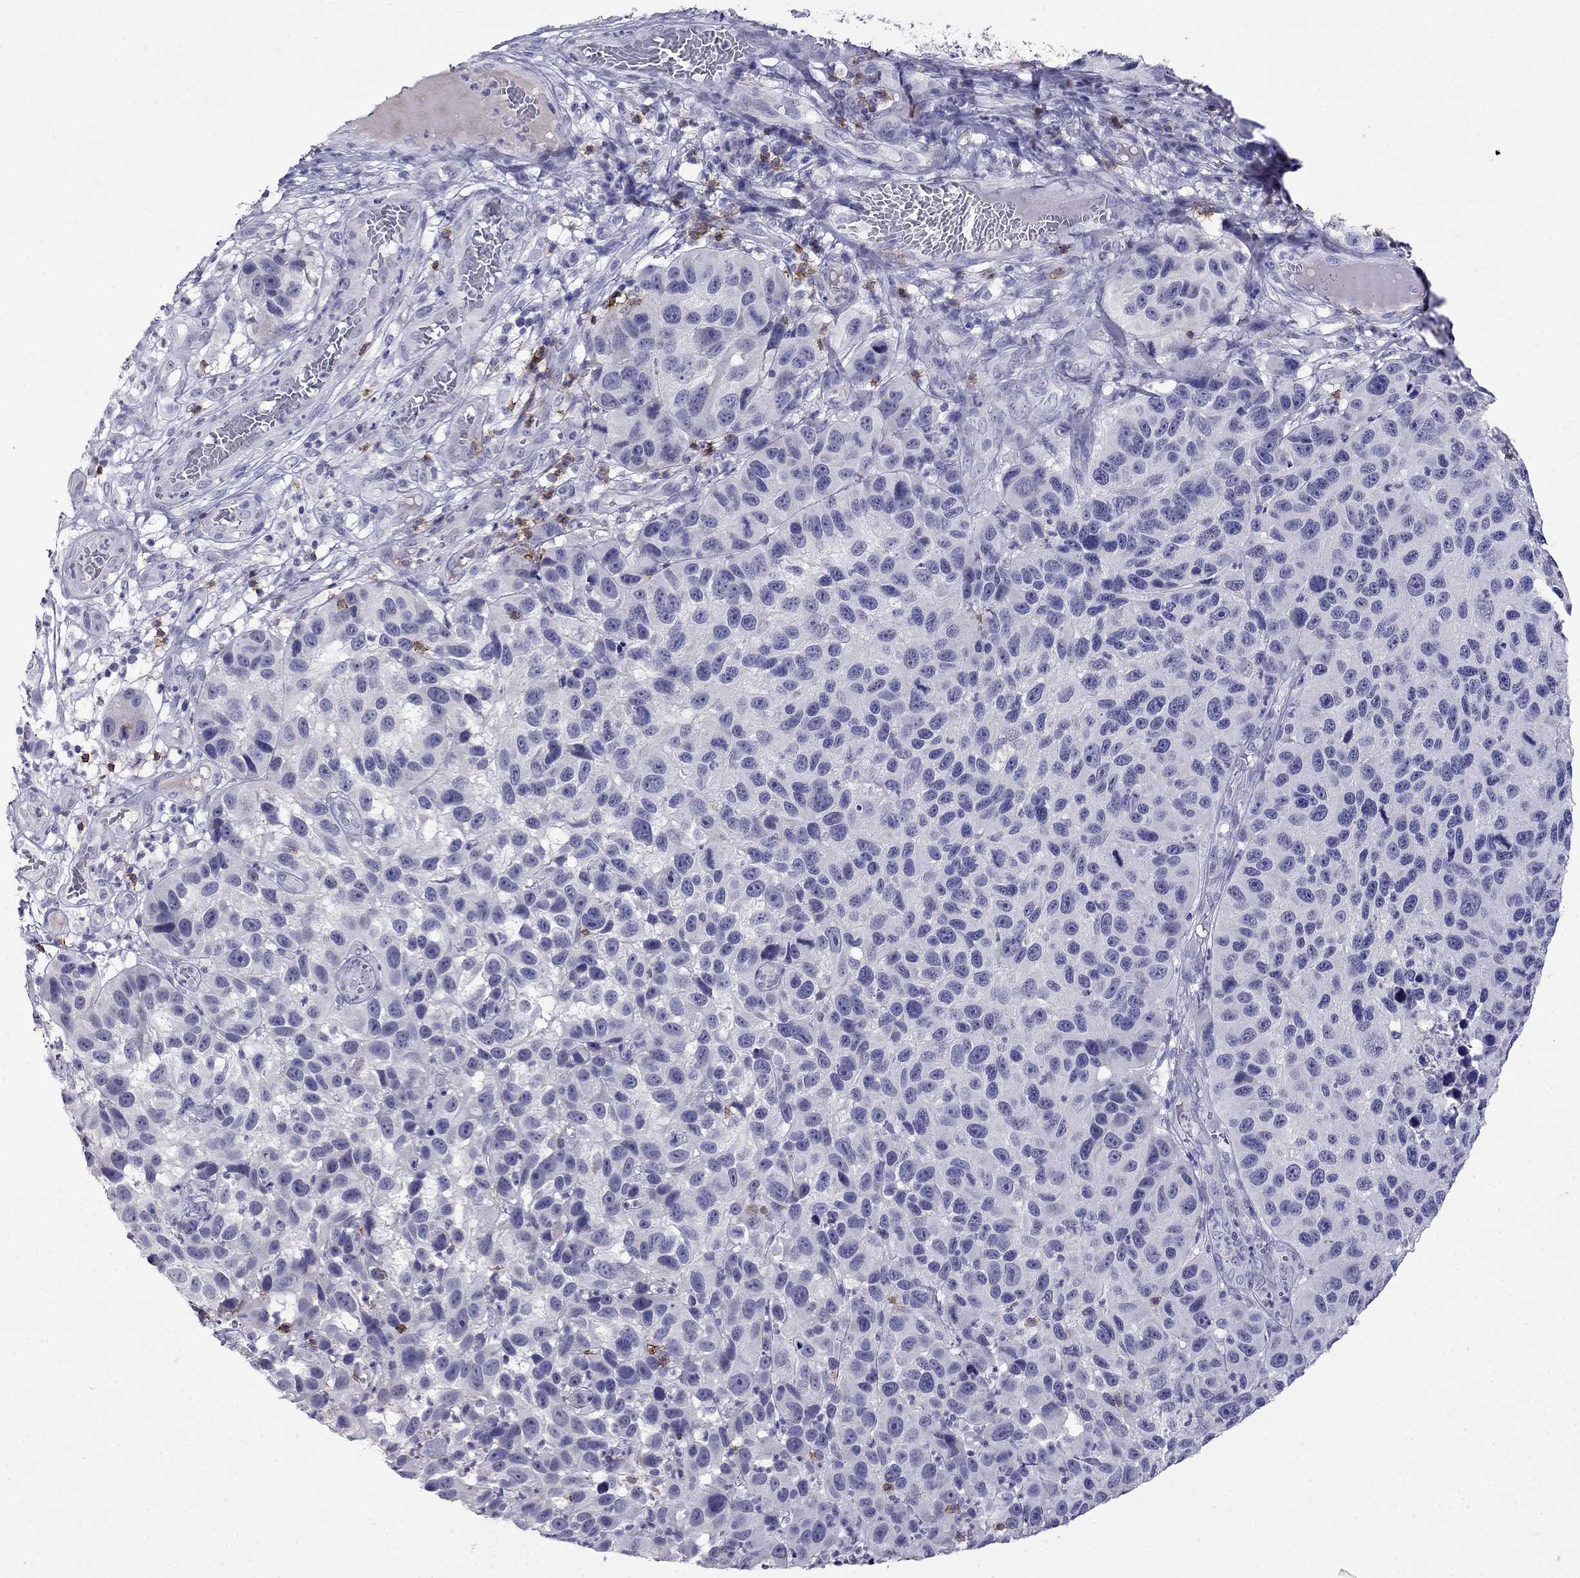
{"staining": {"intensity": "negative", "quantity": "none", "location": "none"}, "tissue": "melanoma", "cell_type": "Tumor cells", "image_type": "cancer", "snomed": [{"axis": "morphology", "description": "Malignant melanoma, NOS"}, {"axis": "topography", "description": "Skin"}], "caption": "Immunohistochemistry histopathology image of neoplastic tissue: malignant melanoma stained with DAB shows no significant protein expression in tumor cells.", "gene": "CD8B", "patient": {"sex": "male", "age": 53}}